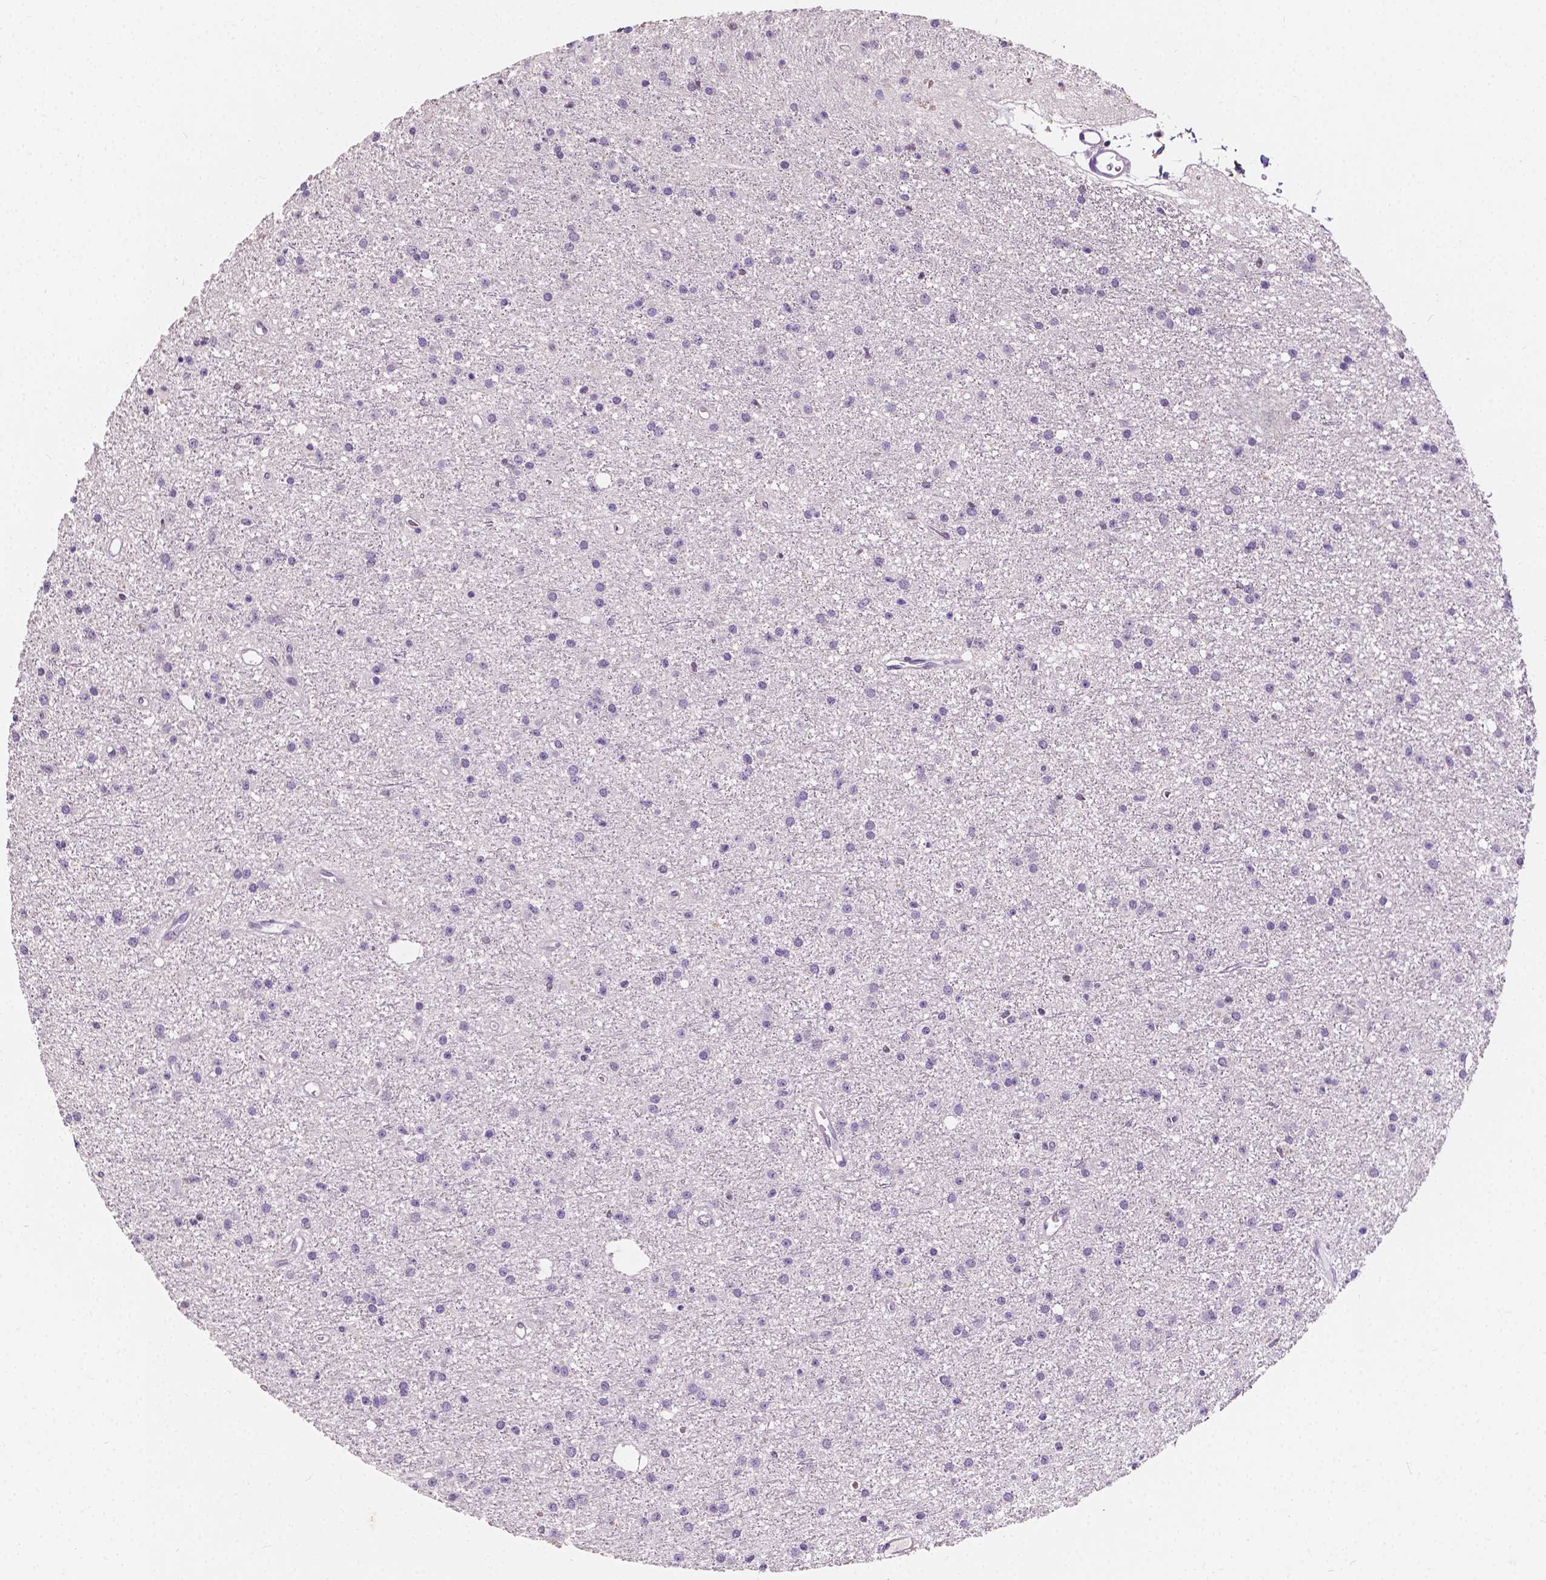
{"staining": {"intensity": "negative", "quantity": "none", "location": "none"}, "tissue": "glioma", "cell_type": "Tumor cells", "image_type": "cancer", "snomed": [{"axis": "morphology", "description": "Glioma, malignant, Low grade"}, {"axis": "topography", "description": "Brain"}], "caption": "Image shows no protein expression in tumor cells of malignant low-grade glioma tissue.", "gene": "TAL1", "patient": {"sex": "male", "age": 27}}